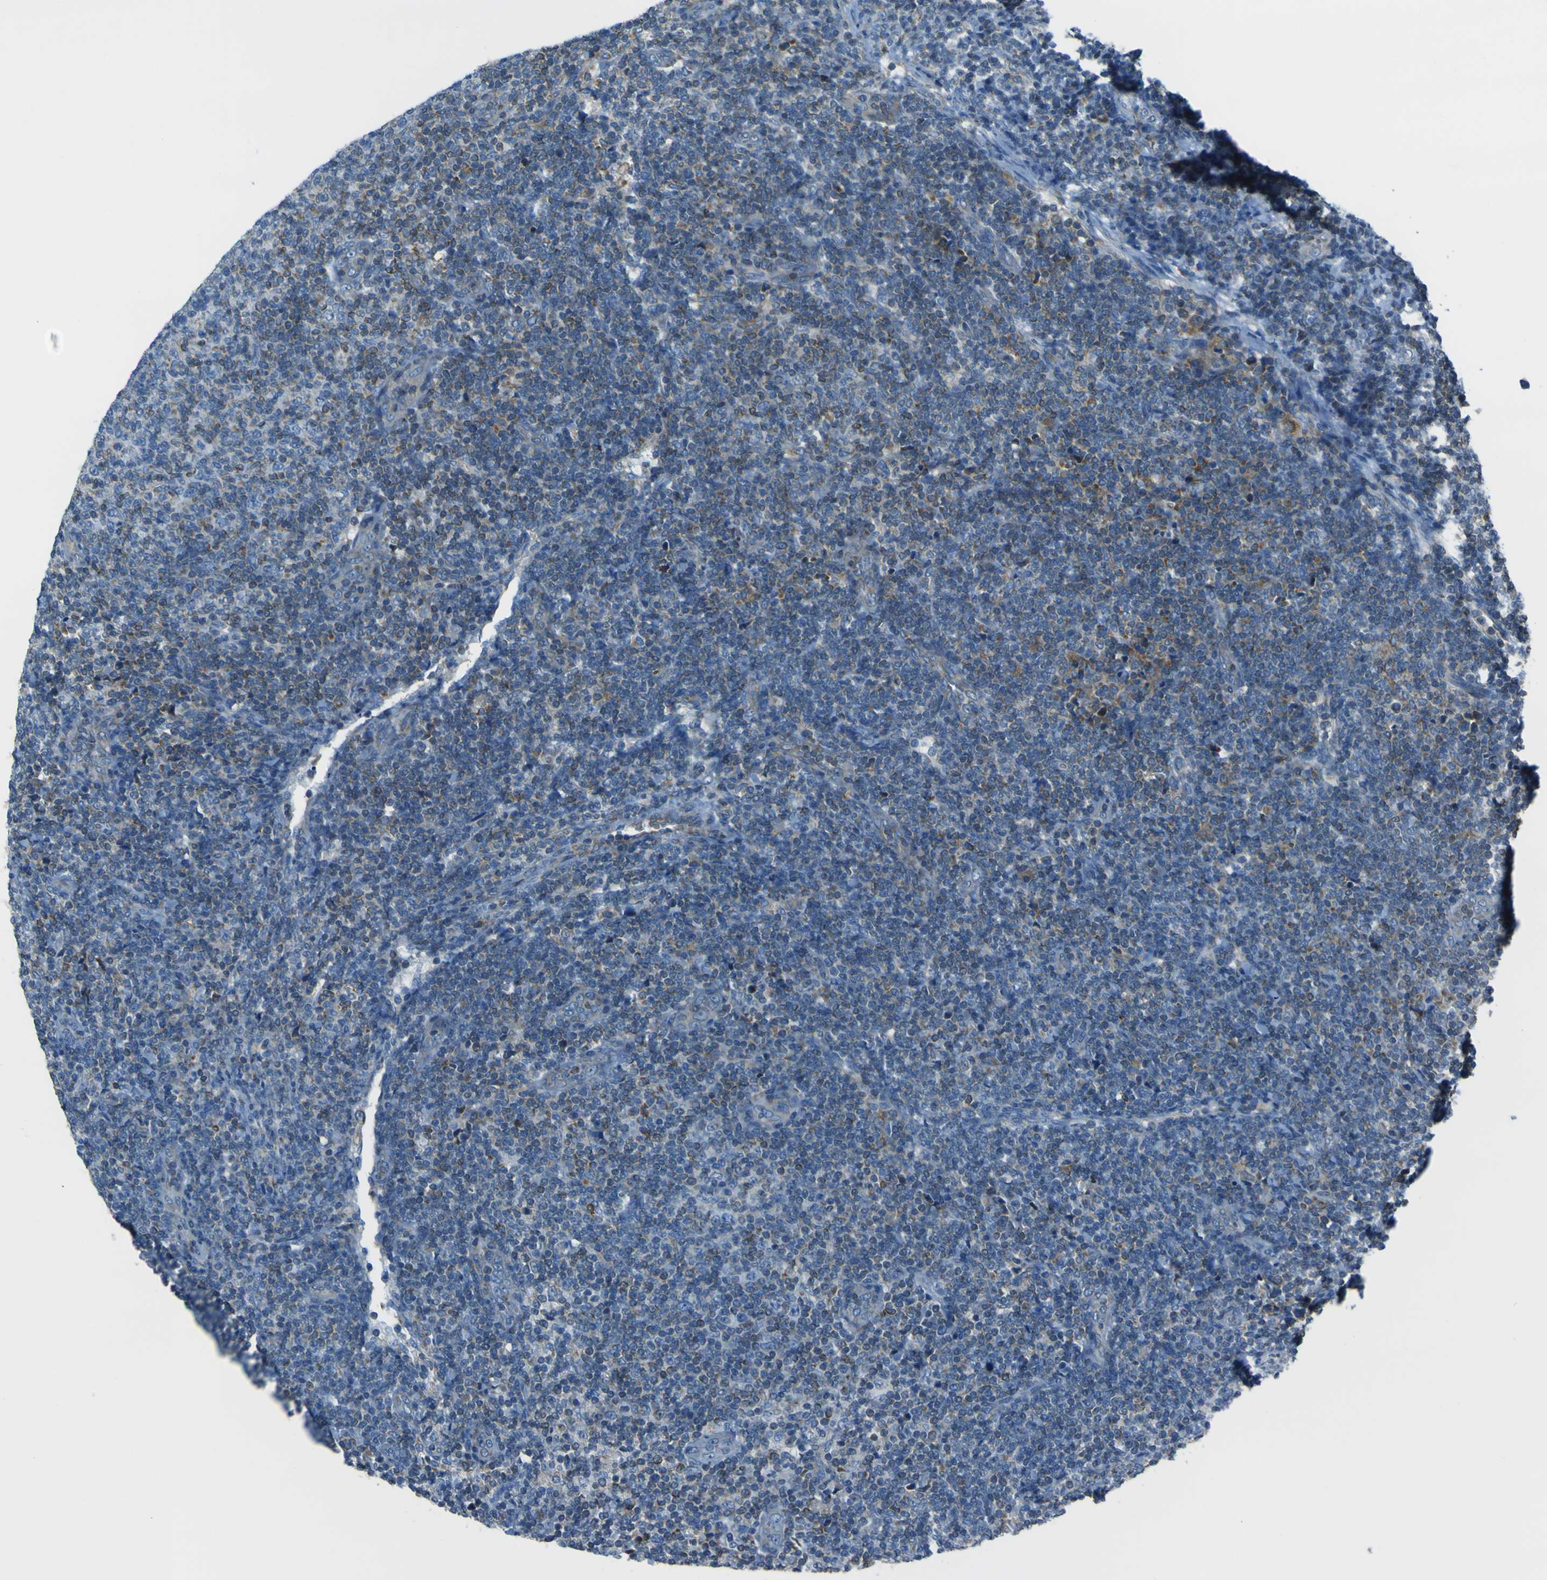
{"staining": {"intensity": "negative", "quantity": "none", "location": "none"}, "tissue": "lymphoma", "cell_type": "Tumor cells", "image_type": "cancer", "snomed": [{"axis": "morphology", "description": "Malignant lymphoma, non-Hodgkin's type, Low grade"}, {"axis": "topography", "description": "Lymph node"}], "caption": "This is an immunohistochemistry photomicrograph of low-grade malignant lymphoma, non-Hodgkin's type. There is no staining in tumor cells.", "gene": "STIM1", "patient": {"sex": "male", "age": 66}}